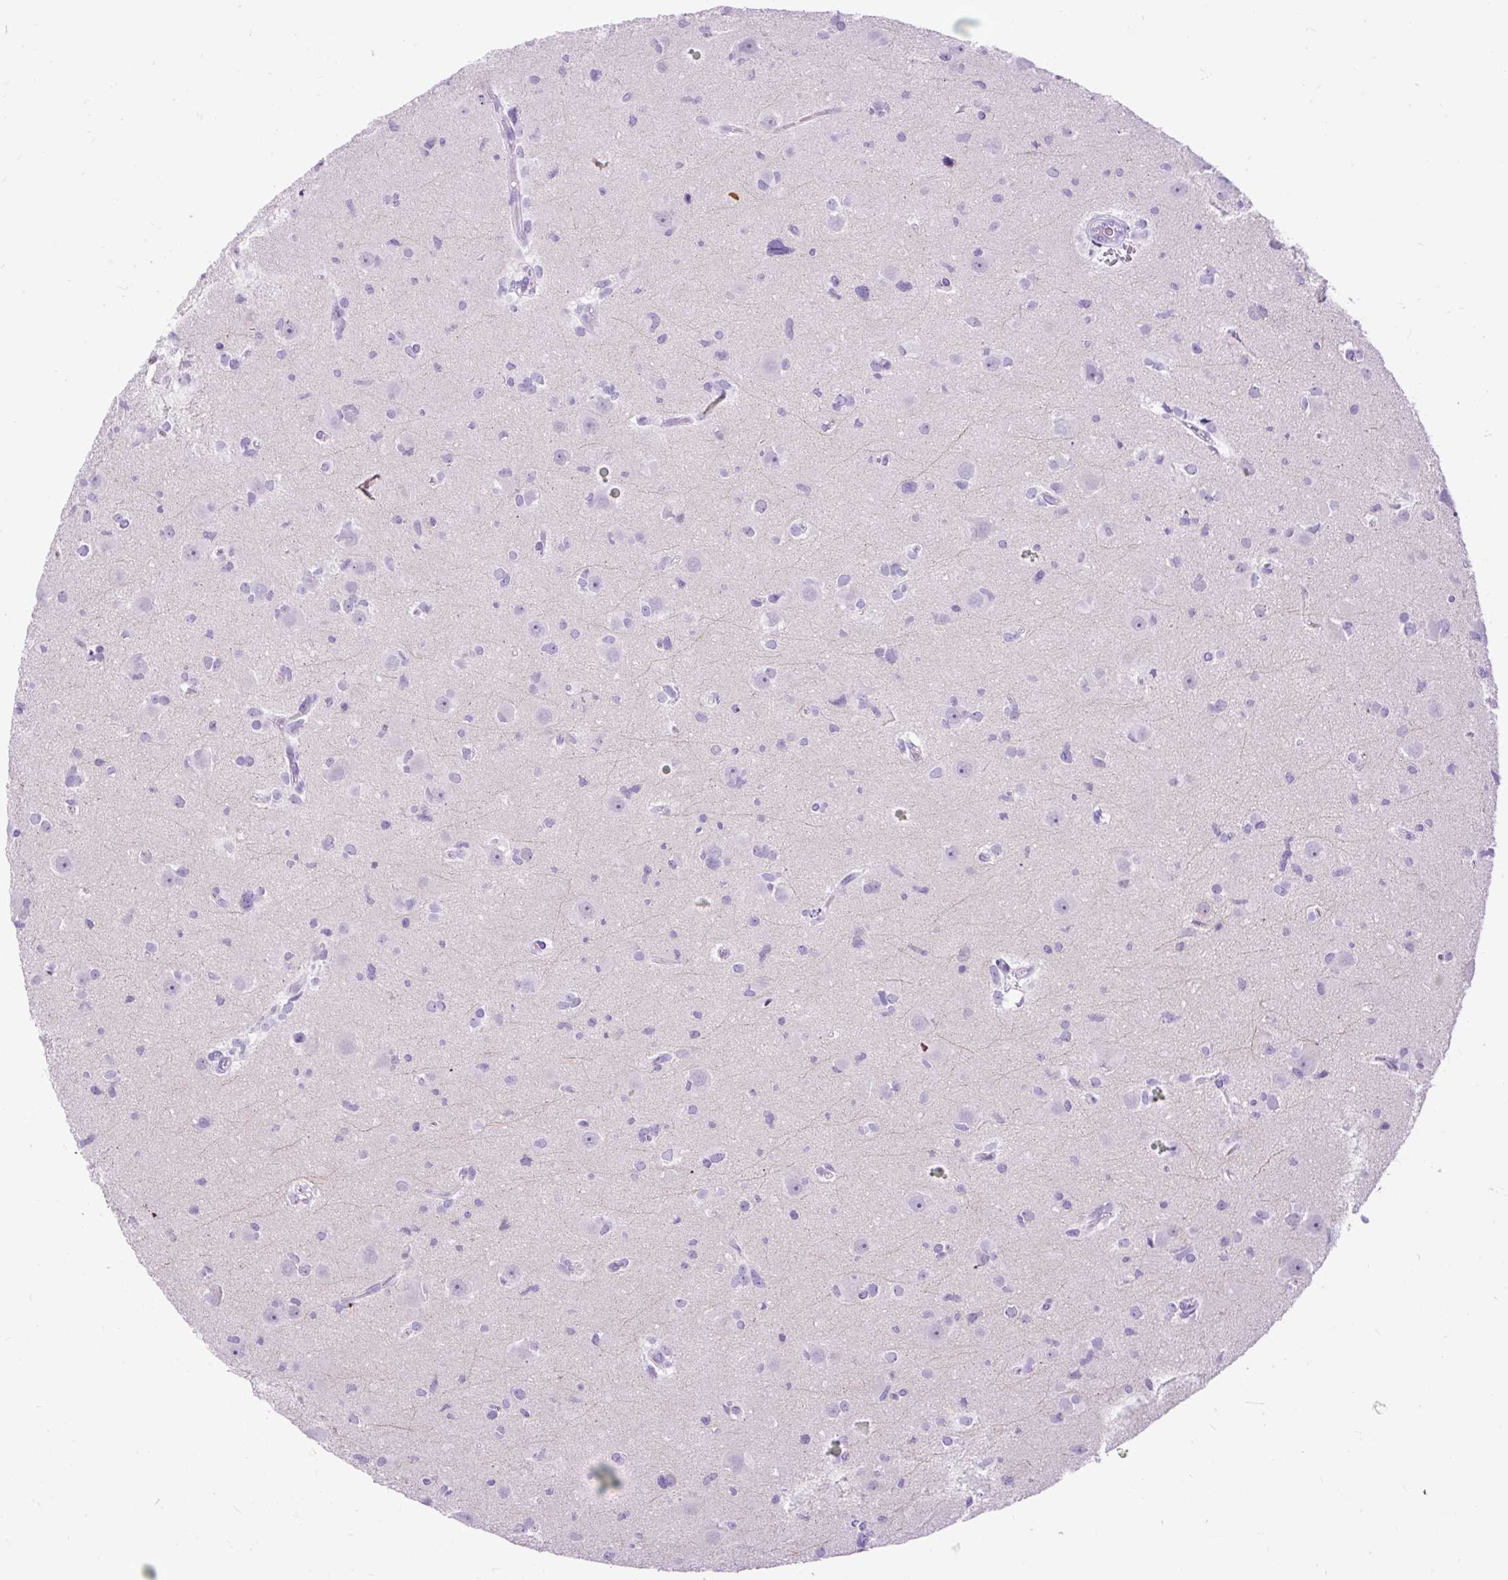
{"staining": {"intensity": "negative", "quantity": "none", "location": "none"}, "tissue": "glioma", "cell_type": "Tumor cells", "image_type": "cancer", "snomed": [{"axis": "morphology", "description": "Glioma, malignant, High grade"}, {"axis": "topography", "description": "Brain"}], "caption": "DAB immunohistochemical staining of human glioma exhibits no significant staining in tumor cells. The staining is performed using DAB (3,3'-diaminobenzidine) brown chromogen with nuclei counter-stained in using hematoxylin.", "gene": "ZNF256", "patient": {"sex": "male", "age": 23}}